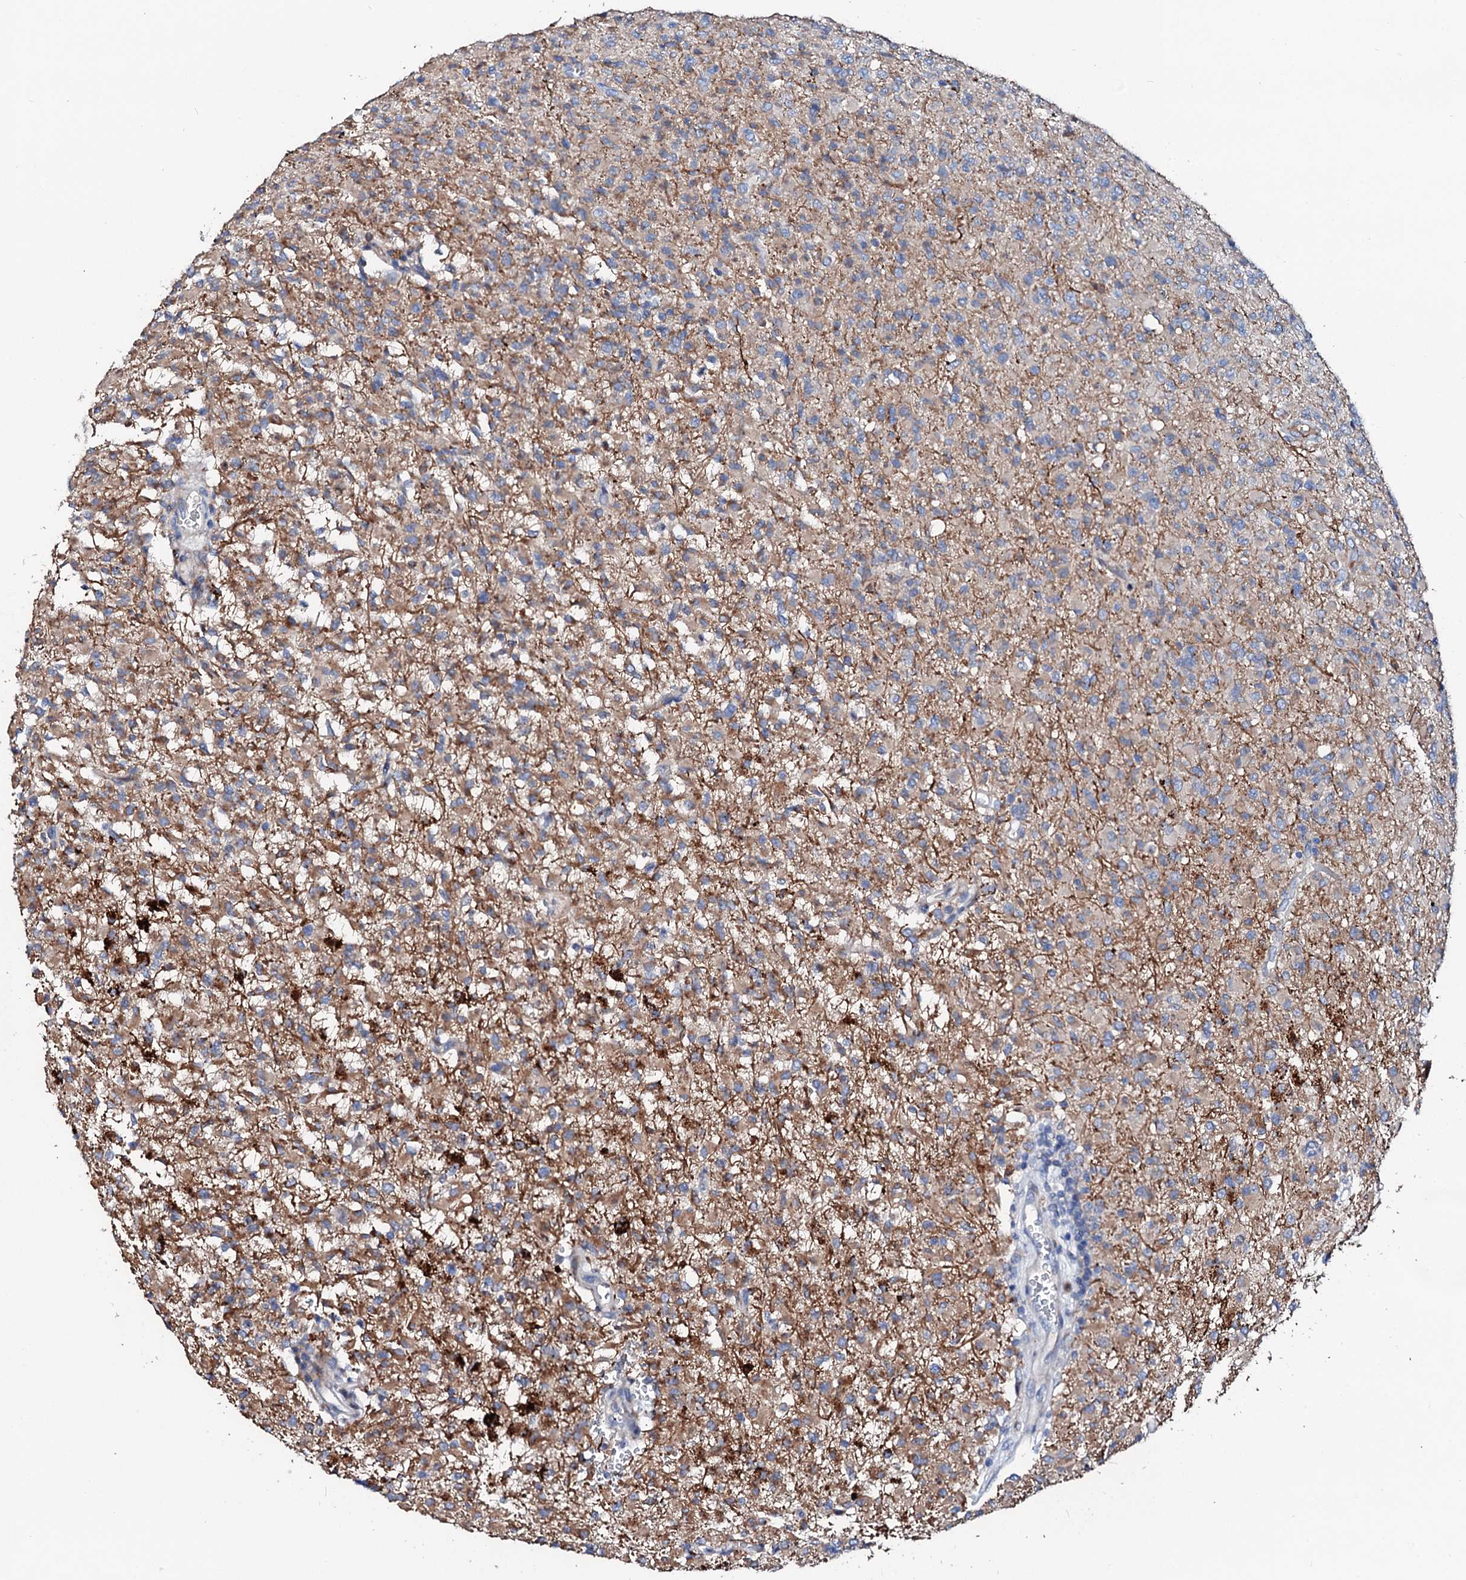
{"staining": {"intensity": "moderate", "quantity": "<25%", "location": "cytoplasmic/membranous"}, "tissue": "glioma", "cell_type": "Tumor cells", "image_type": "cancer", "snomed": [{"axis": "morphology", "description": "Glioma, malignant, High grade"}, {"axis": "topography", "description": "Brain"}], "caption": "The image reveals staining of glioma, revealing moderate cytoplasmic/membranous protein positivity (brown color) within tumor cells. (Stains: DAB in brown, nuclei in blue, Microscopy: brightfield microscopy at high magnification).", "gene": "SLC10A7", "patient": {"sex": "female", "age": 57}}